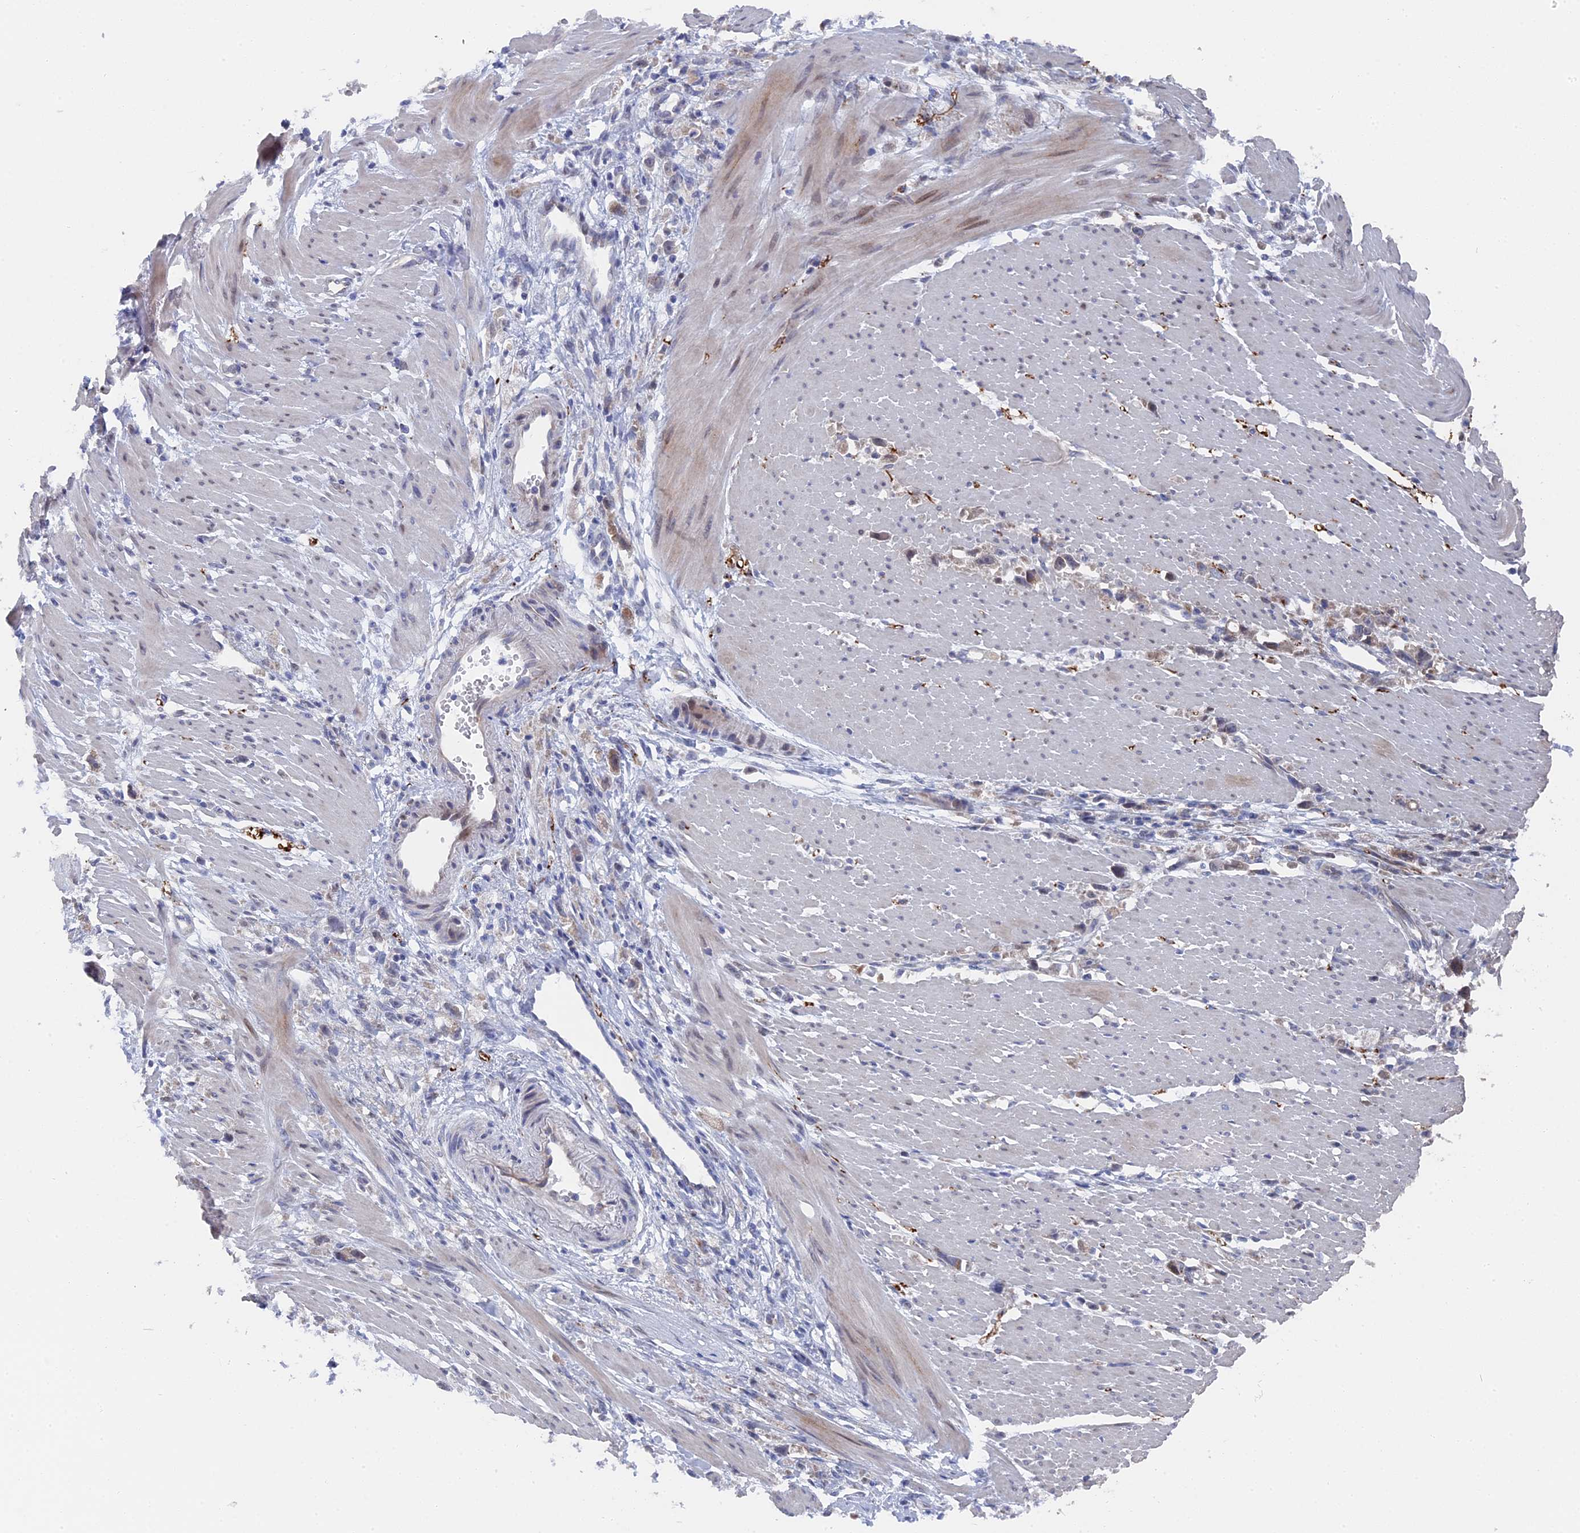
{"staining": {"intensity": "weak", "quantity": "<25%", "location": "cytoplasmic/membranous"}, "tissue": "stomach cancer", "cell_type": "Tumor cells", "image_type": "cancer", "snomed": [{"axis": "morphology", "description": "Adenocarcinoma, NOS"}, {"axis": "topography", "description": "Stomach"}], "caption": "Human stomach adenocarcinoma stained for a protein using immunohistochemistry exhibits no positivity in tumor cells.", "gene": "TMEM161A", "patient": {"sex": "female", "age": 59}}